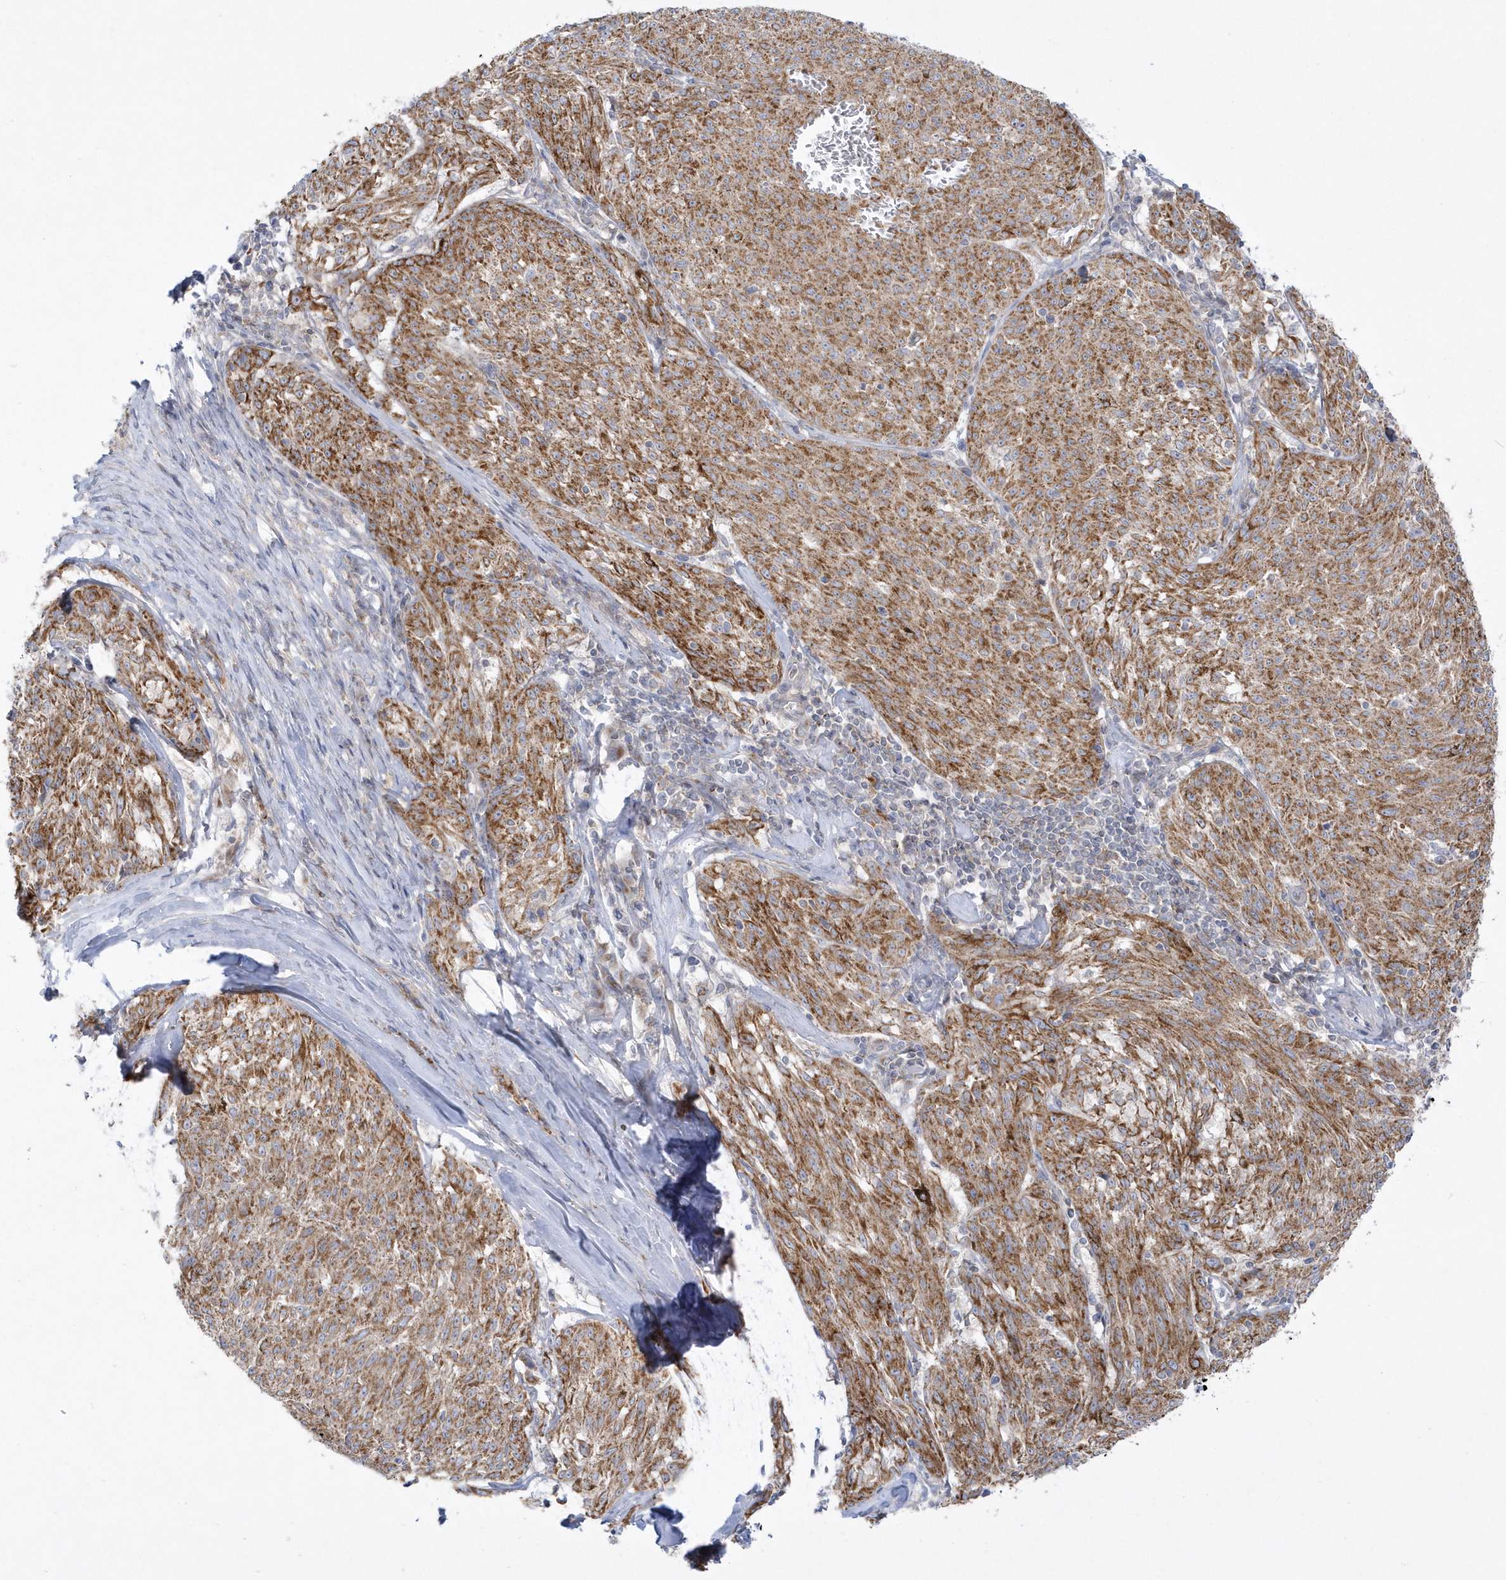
{"staining": {"intensity": "moderate", "quantity": ">75%", "location": "cytoplasmic/membranous"}, "tissue": "melanoma", "cell_type": "Tumor cells", "image_type": "cancer", "snomed": [{"axis": "morphology", "description": "Malignant melanoma, NOS"}, {"axis": "topography", "description": "Skin"}], "caption": "Immunohistochemistry (DAB (3,3'-diaminobenzidine)) staining of human malignant melanoma reveals moderate cytoplasmic/membranous protein staining in approximately >75% of tumor cells. The protein of interest is stained brown, and the nuclei are stained in blue (DAB (3,3'-diaminobenzidine) IHC with brightfield microscopy, high magnification).", "gene": "DNAJC18", "patient": {"sex": "female", "age": 72}}